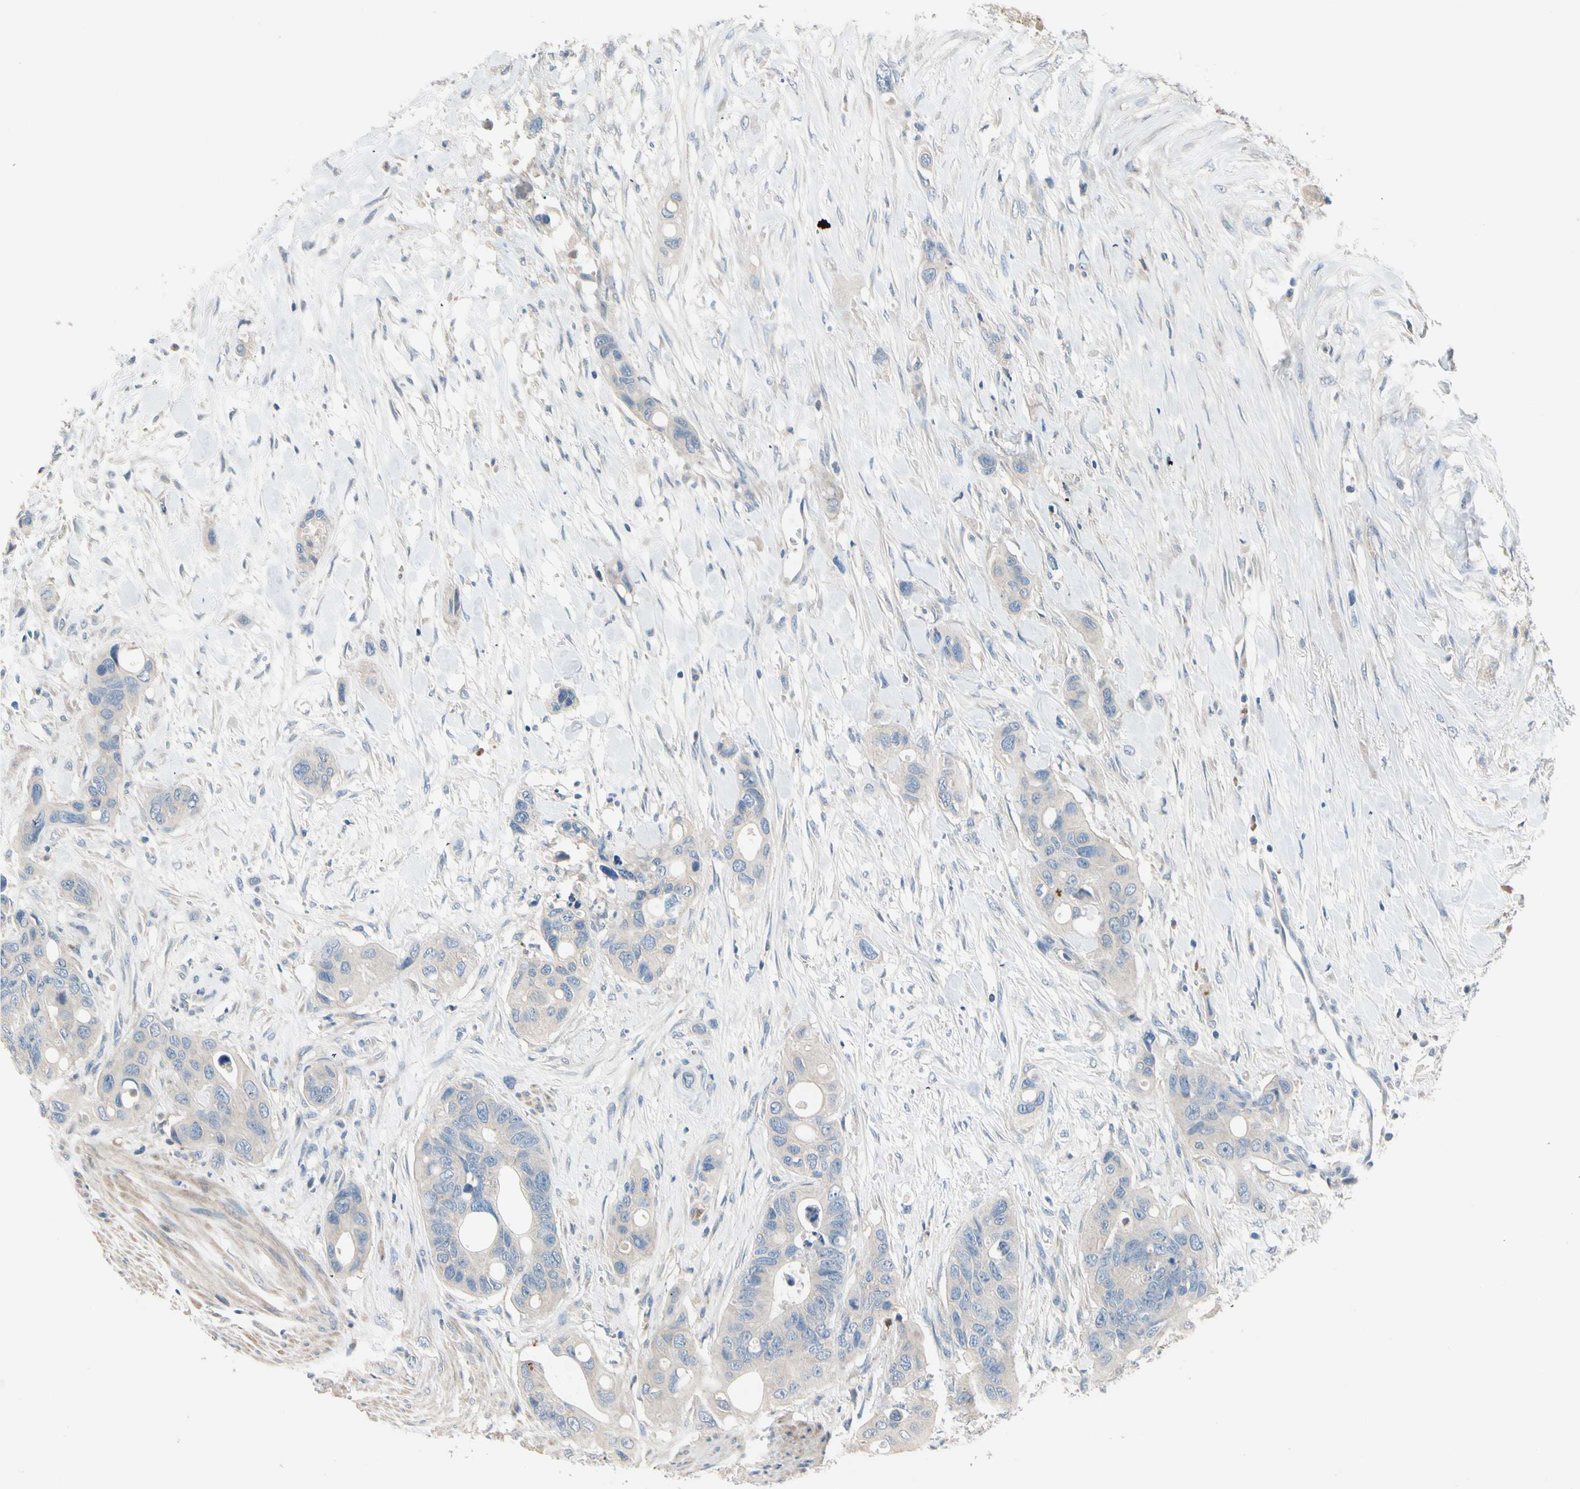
{"staining": {"intensity": "negative", "quantity": "none", "location": "none"}, "tissue": "colorectal cancer", "cell_type": "Tumor cells", "image_type": "cancer", "snomed": [{"axis": "morphology", "description": "Adenocarcinoma, NOS"}, {"axis": "topography", "description": "Colon"}], "caption": "Immunohistochemistry image of human colorectal adenocarcinoma stained for a protein (brown), which exhibits no positivity in tumor cells.", "gene": "SIGLEC5", "patient": {"sex": "female", "age": 57}}